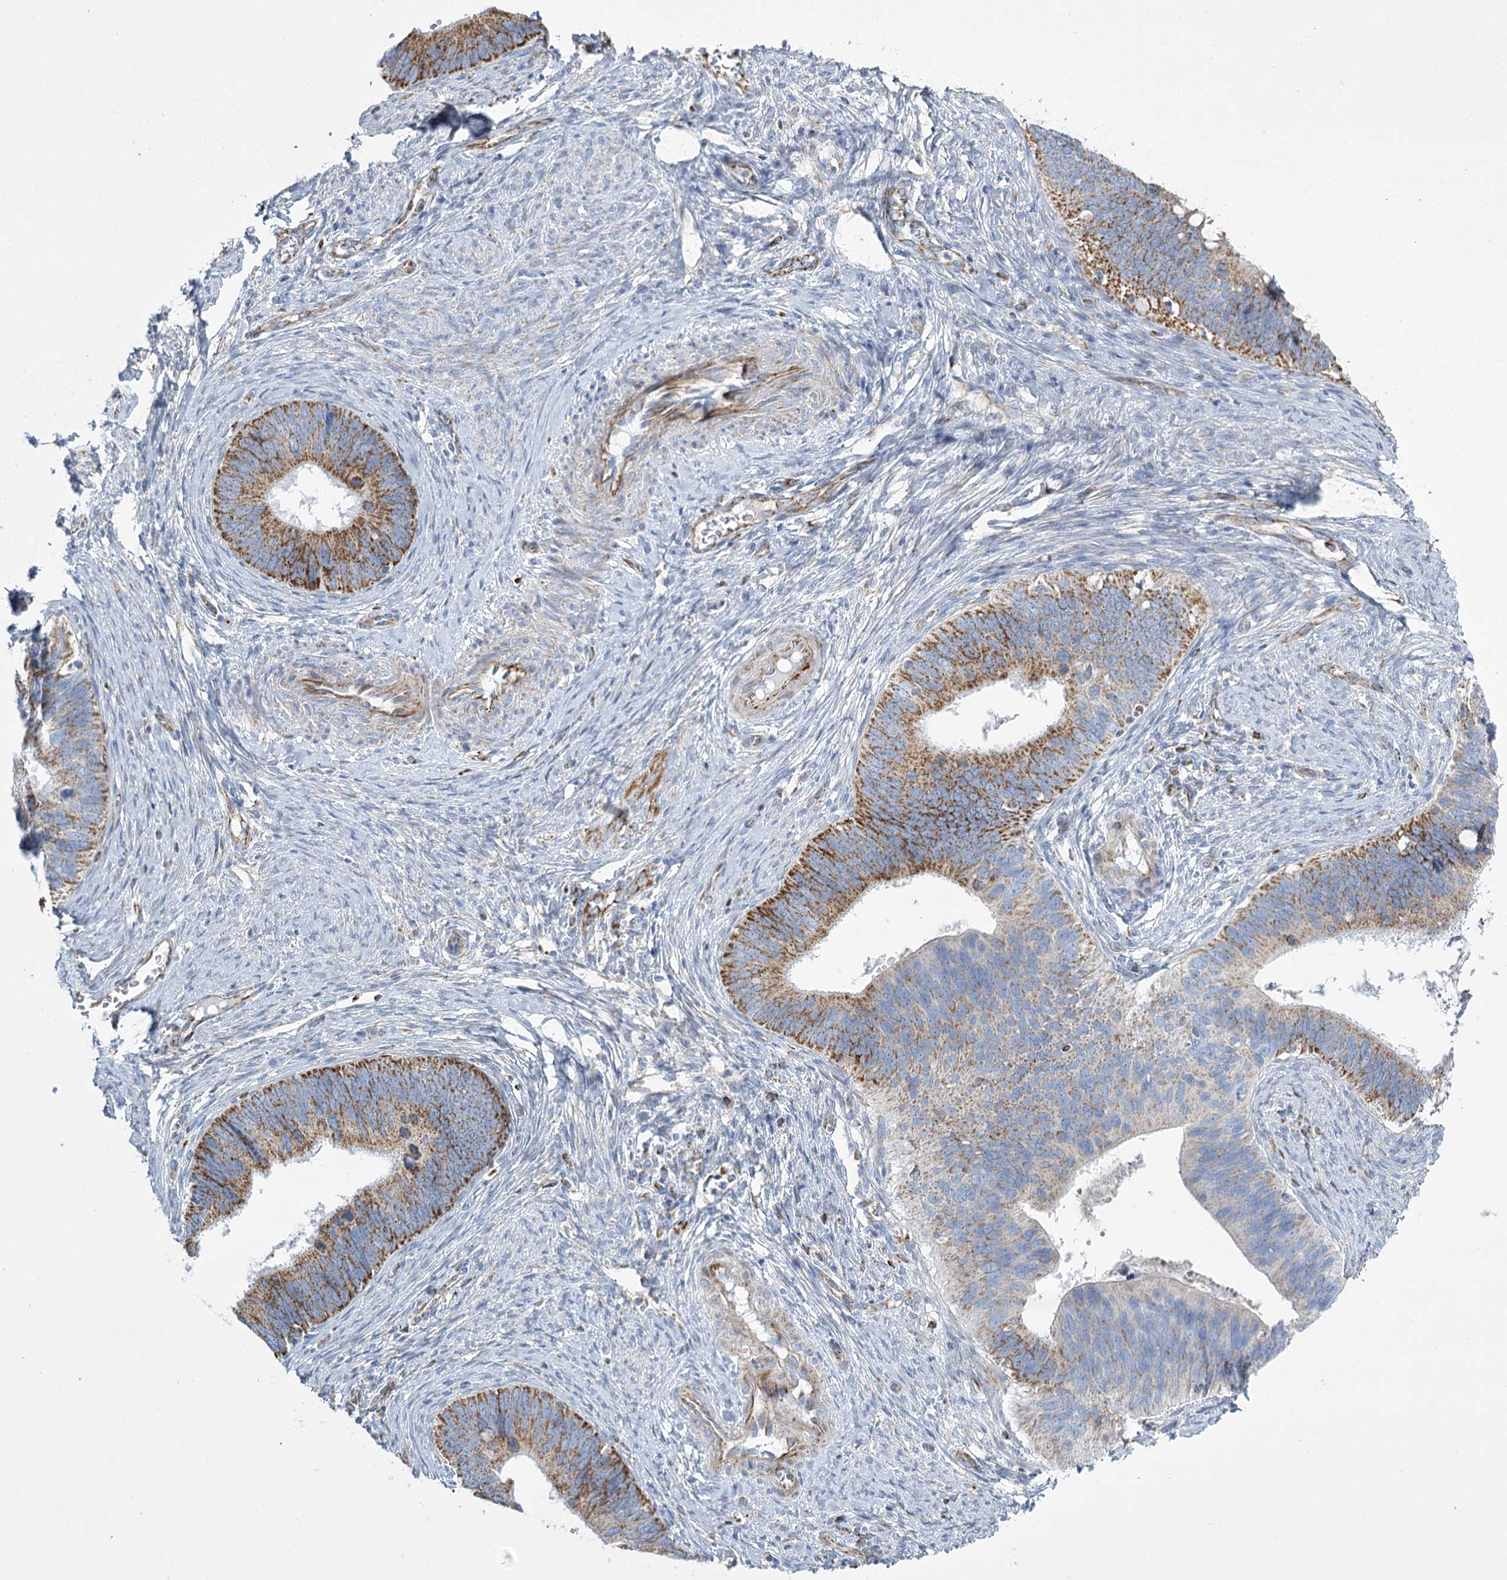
{"staining": {"intensity": "strong", "quantity": "25%-75%", "location": "cytoplasmic/membranous"}, "tissue": "cervical cancer", "cell_type": "Tumor cells", "image_type": "cancer", "snomed": [{"axis": "morphology", "description": "Adenocarcinoma, NOS"}, {"axis": "topography", "description": "Cervix"}], "caption": "Adenocarcinoma (cervical) stained with a protein marker shows strong staining in tumor cells.", "gene": "DHTKD1", "patient": {"sex": "female", "age": 42}}